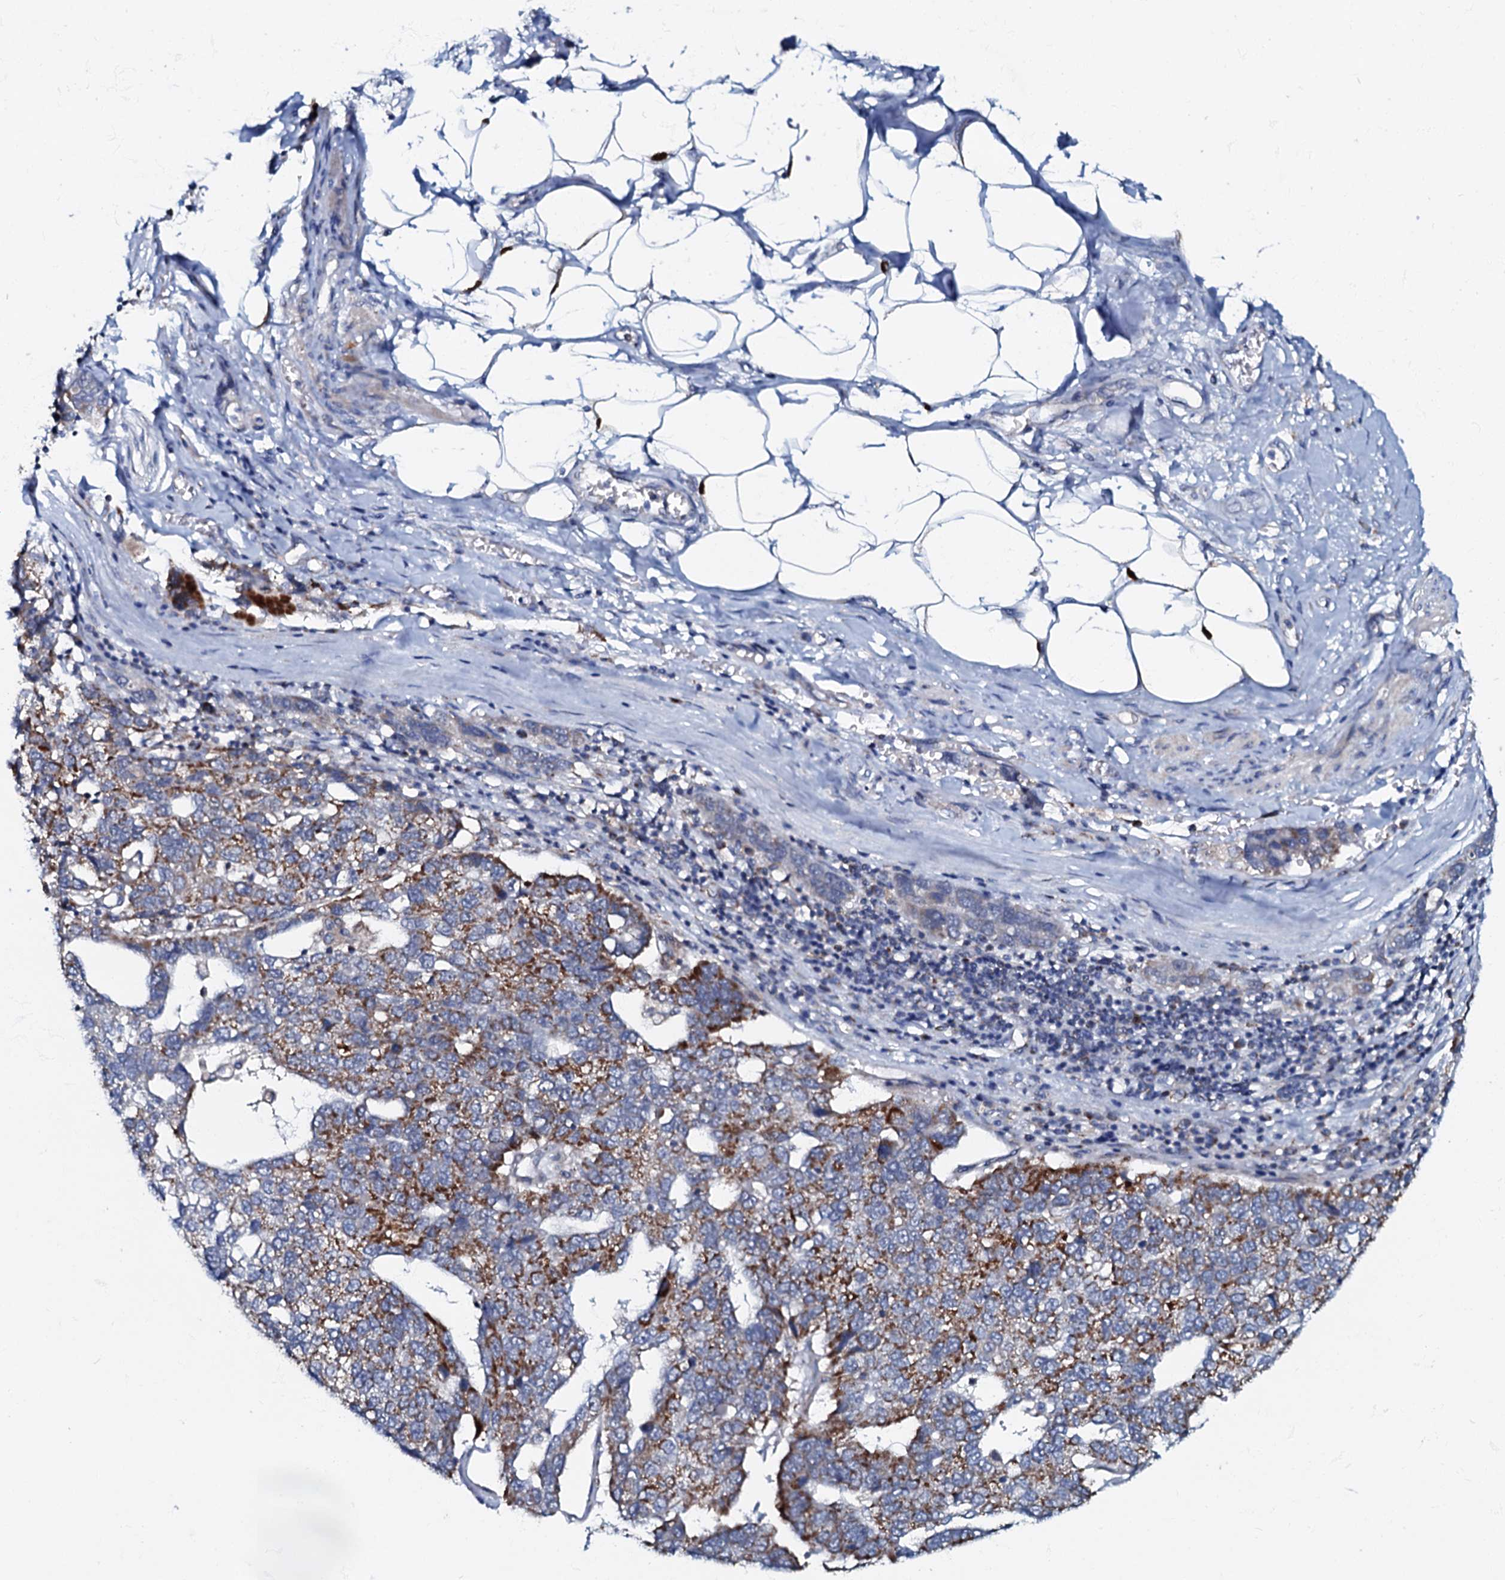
{"staining": {"intensity": "strong", "quantity": "25%-75%", "location": "cytoplasmic/membranous"}, "tissue": "pancreatic cancer", "cell_type": "Tumor cells", "image_type": "cancer", "snomed": [{"axis": "morphology", "description": "Adenocarcinoma, NOS"}, {"axis": "topography", "description": "Pancreas"}], "caption": "Immunohistochemistry of pancreatic cancer (adenocarcinoma) shows high levels of strong cytoplasmic/membranous staining in approximately 25%-75% of tumor cells.", "gene": "MRPL51", "patient": {"sex": "female", "age": 61}}